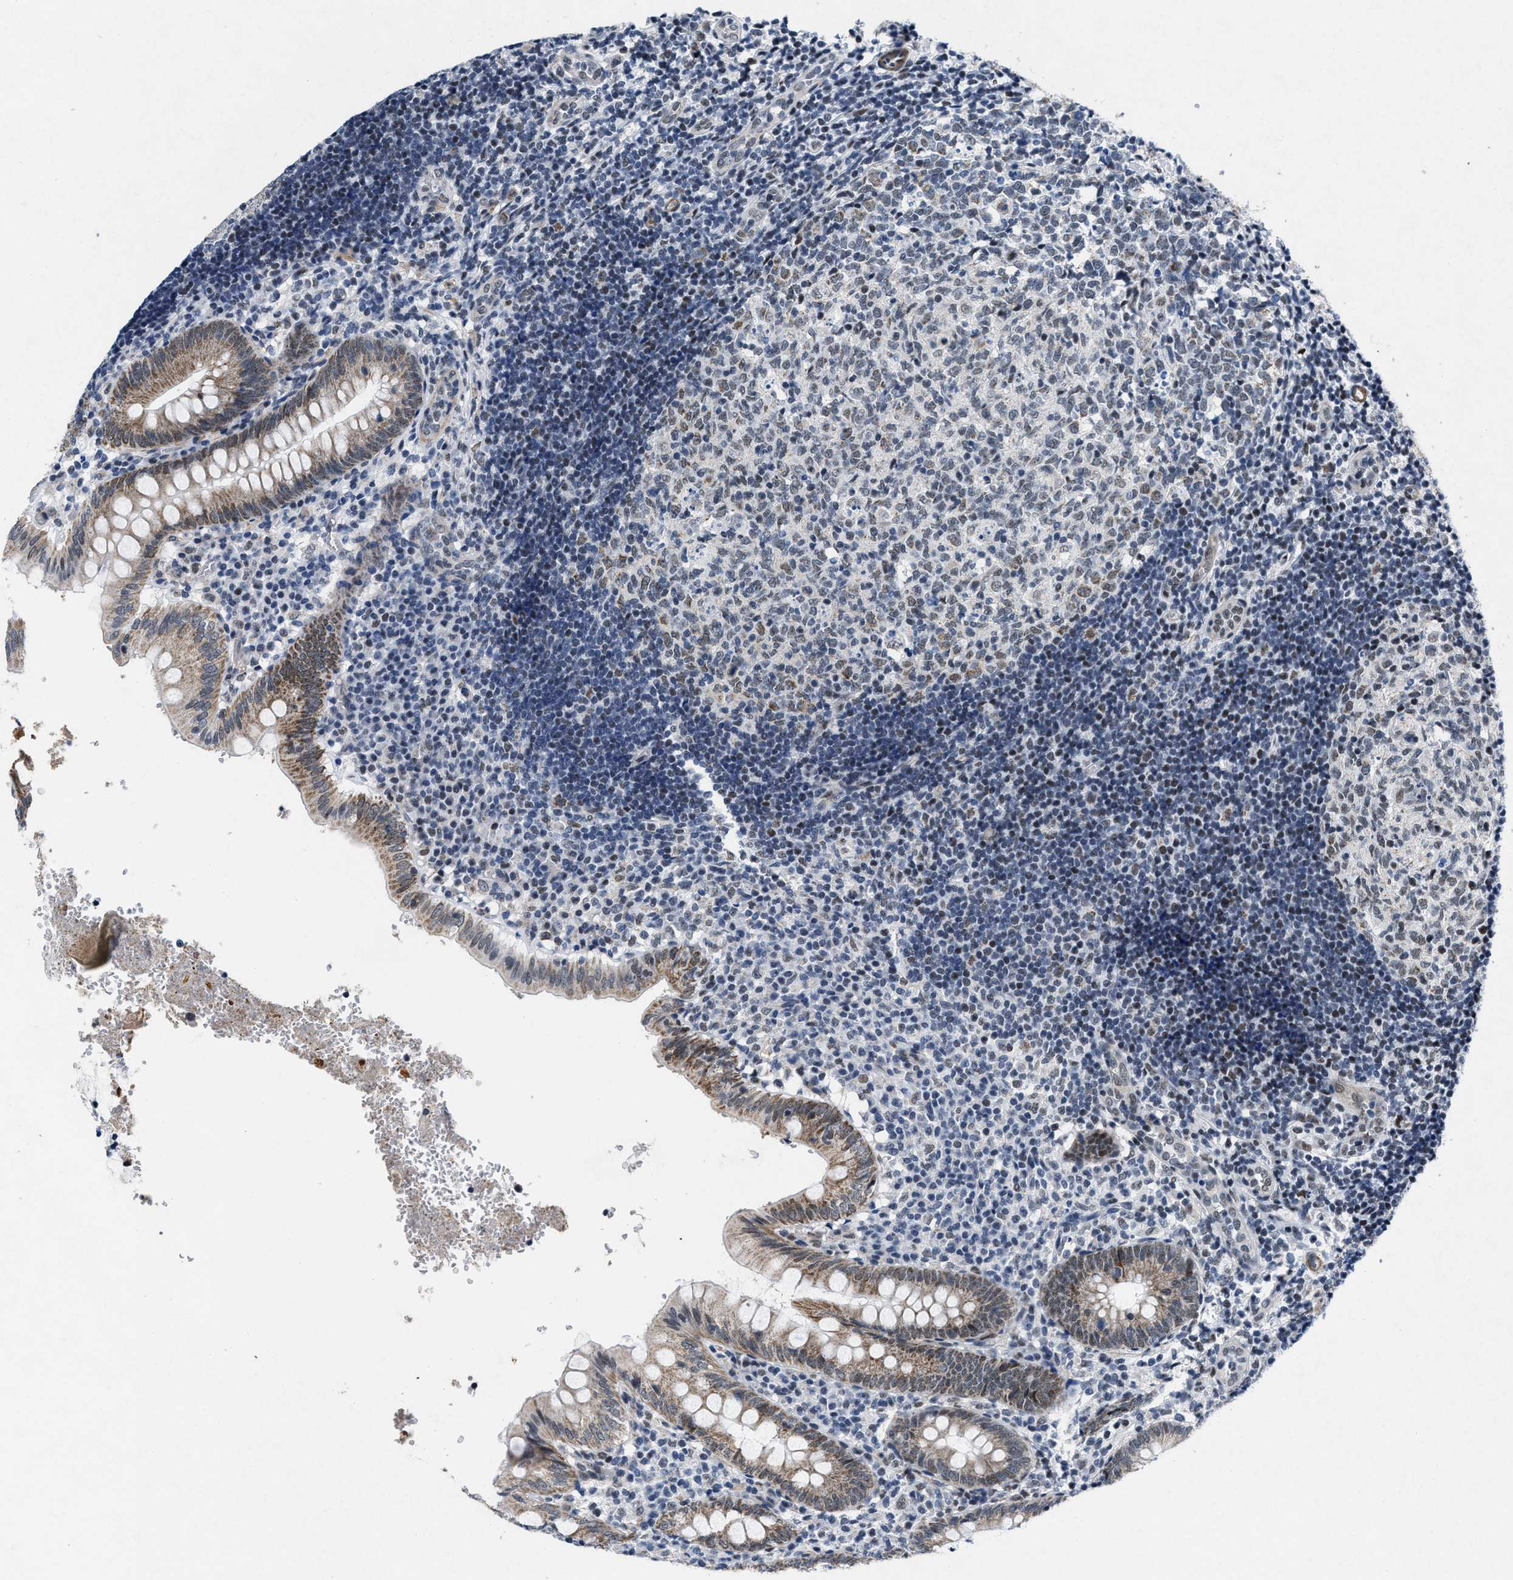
{"staining": {"intensity": "moderate", "quantity": ">75%", "location": "cytoplasmic/membranous,nuclear"}, "tissue": "appendix", "cell_type": "Glandular cells", "image_type": "normal", "snomed": [{"axis": "morphology", "description": "Normal tissue, NOS"}, {"axis": "topography", "description": "Appendix"}], "caption": "Immunohistochemical staining of benign human appendix displays >75% levels of moderate cytoplasmic/membranous,nuclear protein positivity in approximately >75% of glandular cells.", "gene": "ID3", "patient": {"sex": "male", "age": 8}}